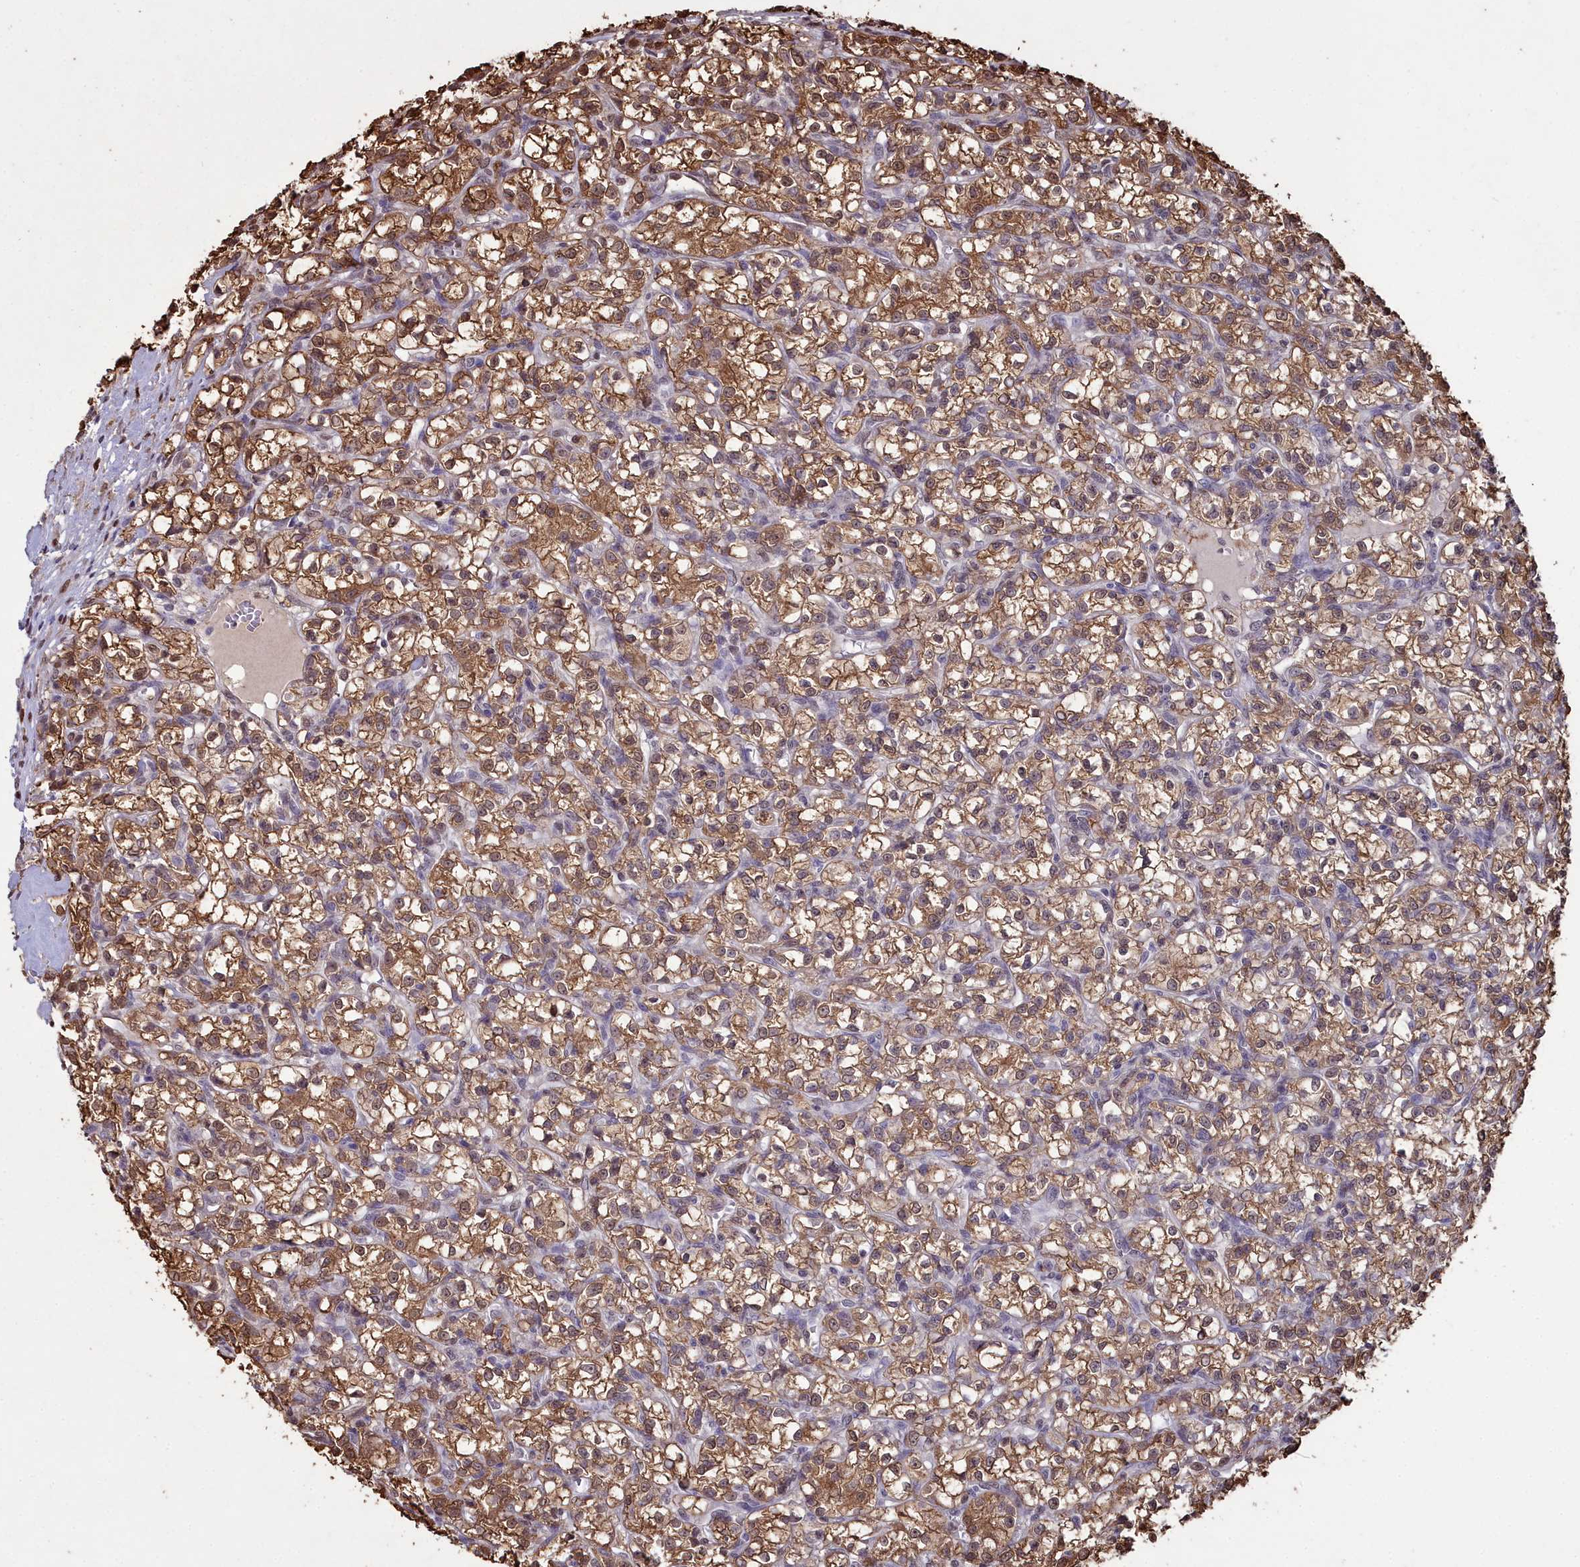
{"staining": {"intensity": "moderate", "quantity": ">75%", "location": "cytoplasmic/membranous,nuclear"}, "tissue": "renal cancer", "cell_type": "Tumor cells", "image_type": "cancer", "snomed": [{"axis": "morphology", "description": "Adenocarcinoma, NOS"}, {"axis": "topography", "description": "Kidney"}], "caption": "Tumor cells display moderate cytoplasmic/membranous and nuclear expression in about >75% of cells in renal cancer (adenocarcinoma). Using DAB (3,3'-diaminobenzidine) (brown) and hematoxylin (blue) stains, captured at high magnification using brightfield microscopy.", "gene": "GAPDH", "patient": {"sex": "female", "age": 59}}